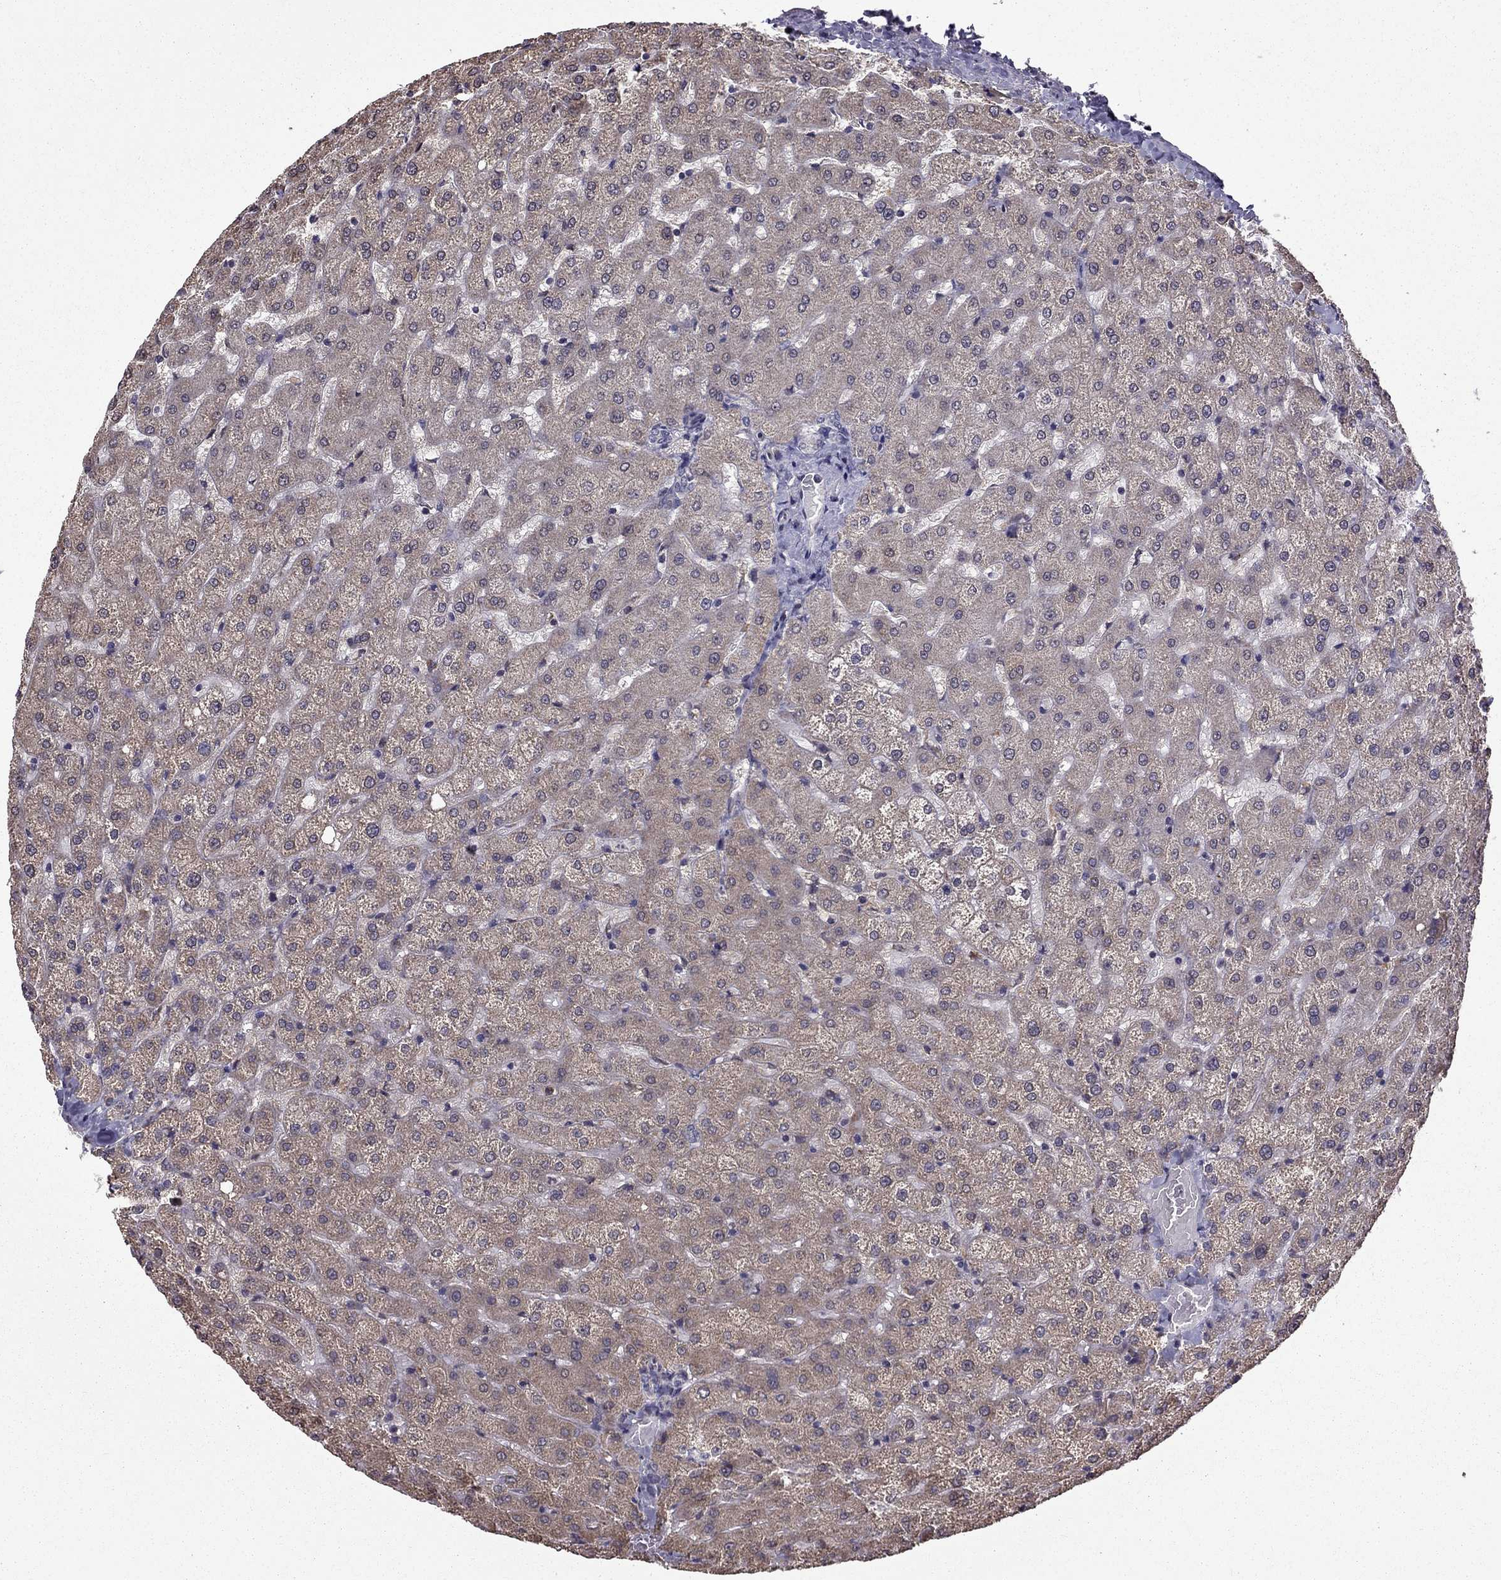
{"staining": {"intensity": "negative", "quantity": "none", "location": "none"}, "tissue": "liver", "cell_type": "Cholangiocytes", "image_type": "normal", "snomed": [{"axis": "morphology", "description": "Normal tissue, NOS"}, {"axis": "topography", "description": "Liver"}], "caption": "A photomicrograph of liver stained for a protein shows no brown staining in cholangiocytes.", "gene": "IKBIP", "patient": {"sex": "female", "age": 50}}